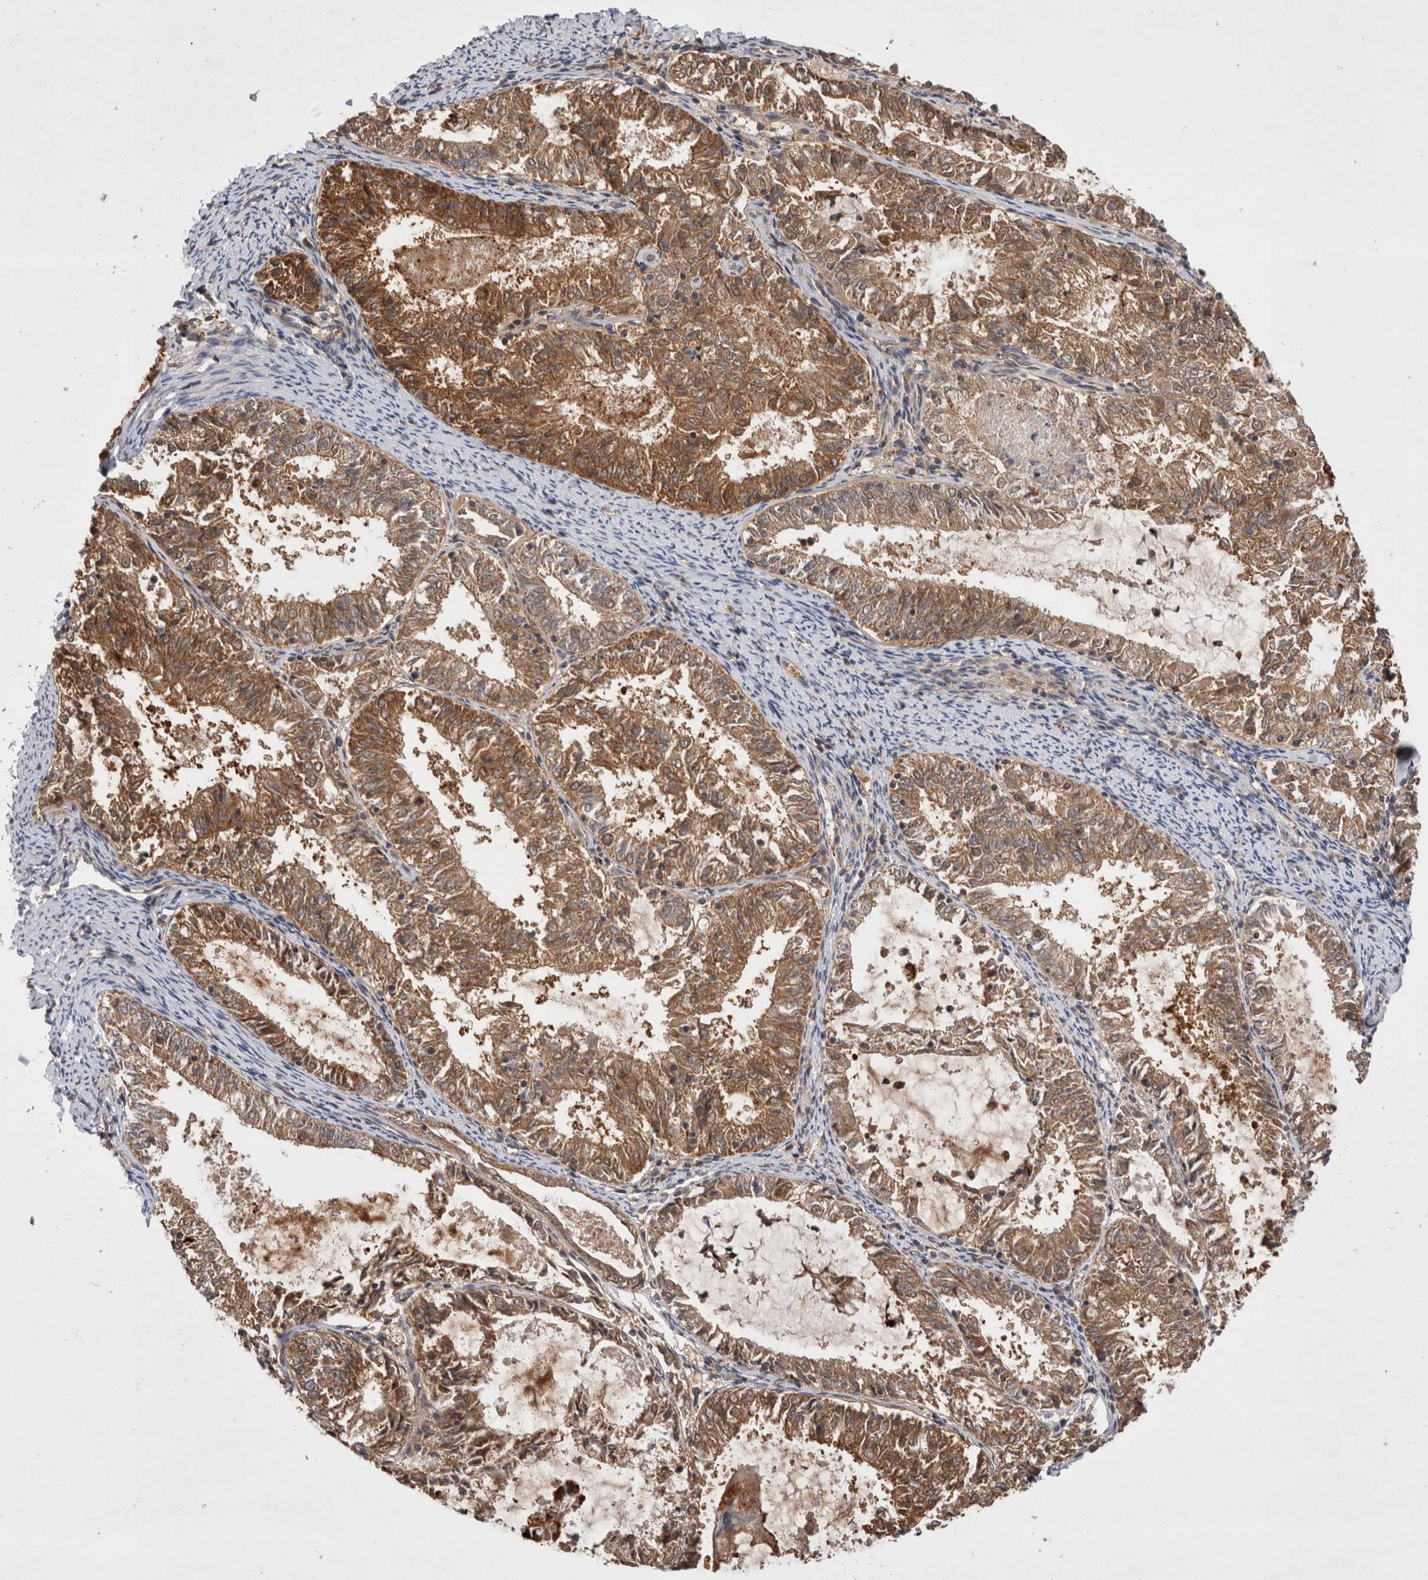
{"staining": {"intensity": "moderate", "quantity": ">75%", "location": "cytoplasmic/membranous"}, "tissue": "endometrial cancer", "cell_type": "Tumor cells", "image_type": "cancer", "snomed": [{"axis": "morphology", "description": "Adenocarcinoma, NOS"}, {"axis": "topography", "description": "Endometrium"}], "caption": "The immunohistochemical stain highlights moderate cytoplasmic/membranous positivity in tumor cells of endometrial adenocarcinoma tissue.", "gene": "MRPL37", "patient": {"sex": "female", "age": 57}}